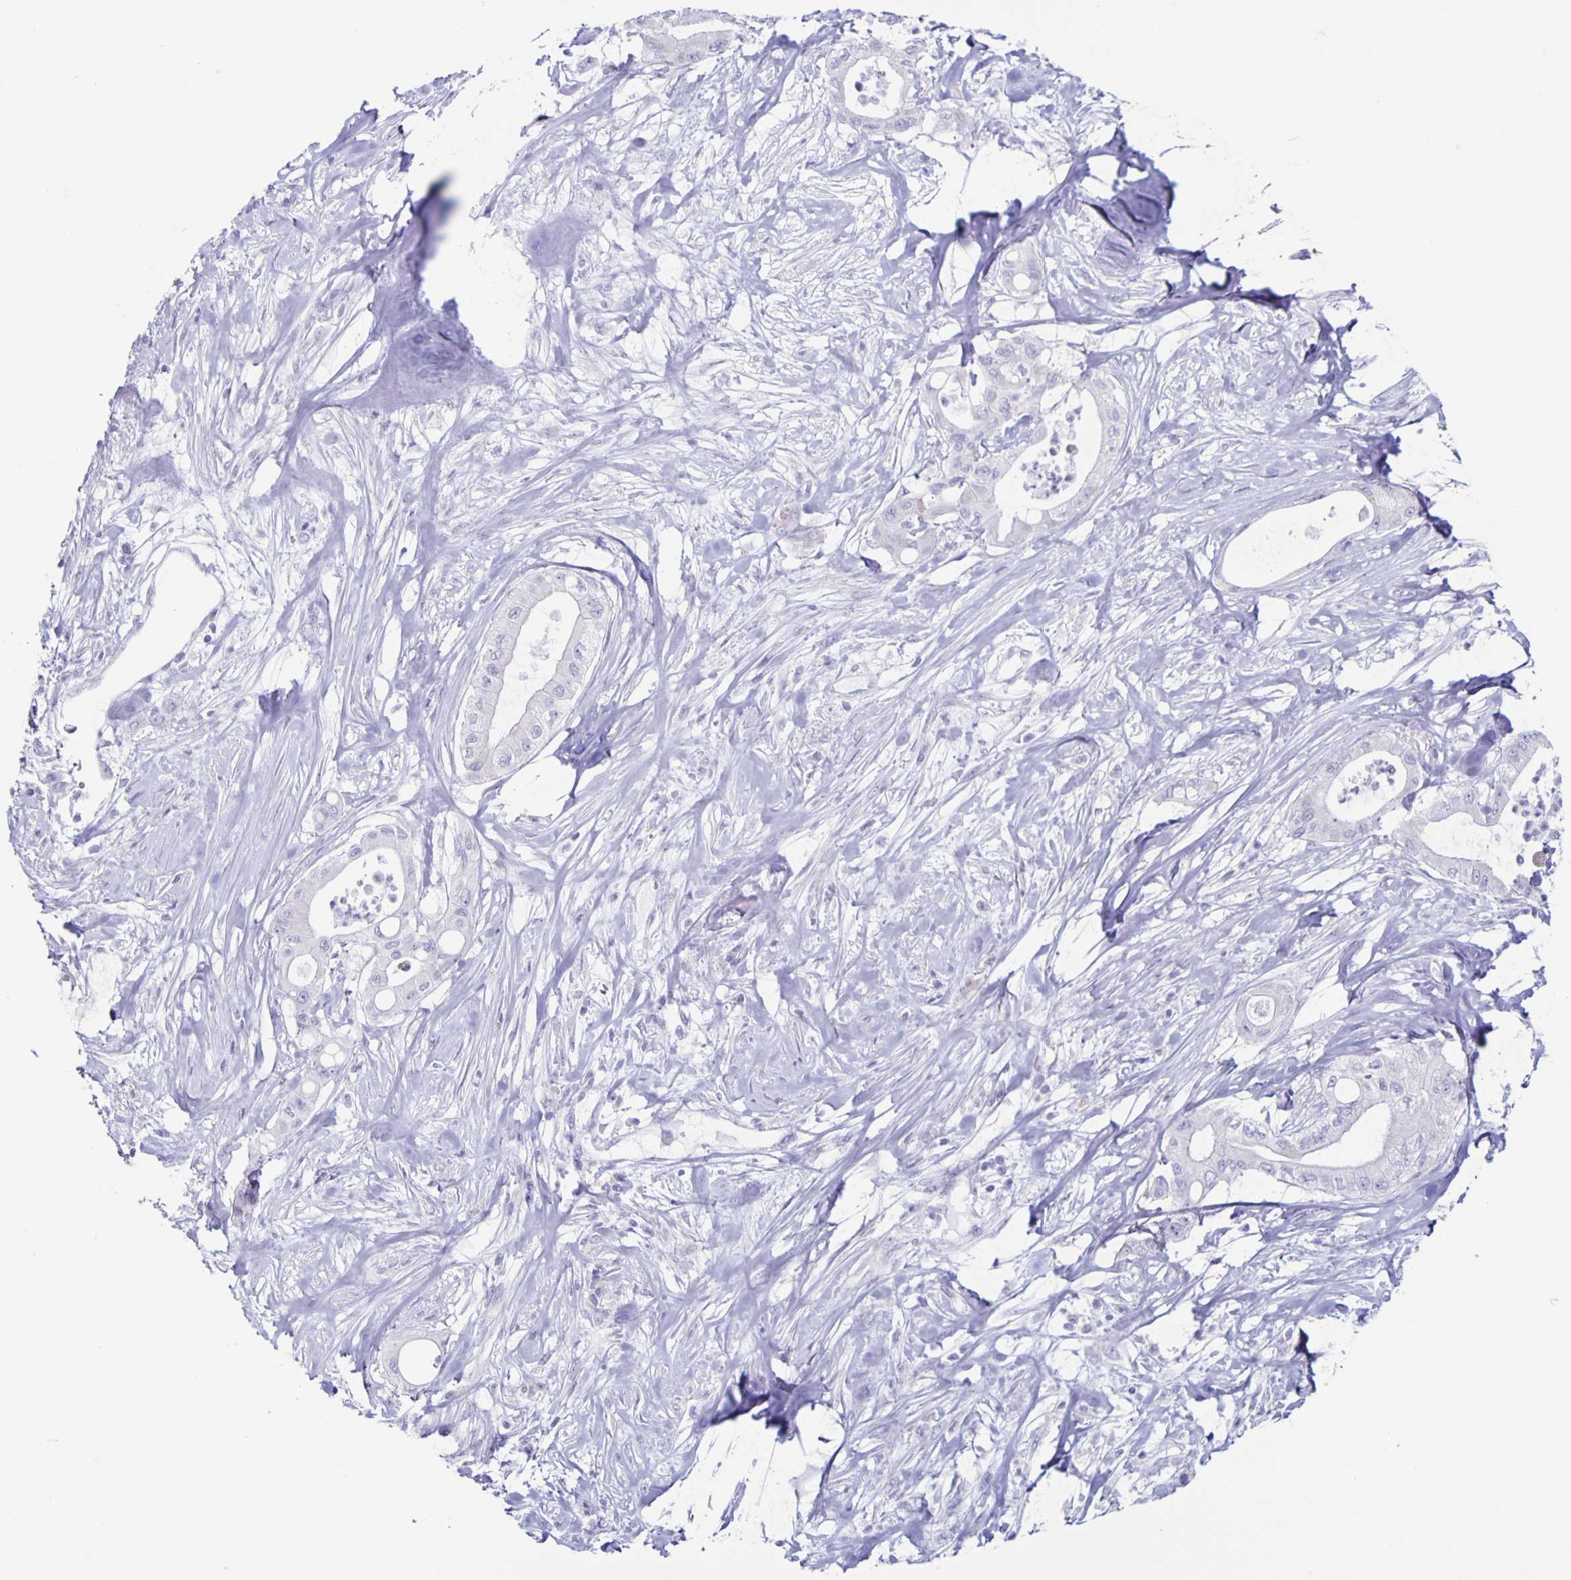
{"staining": {"intensity": "negative", "quantity": "none", "location": "none"}, "tissue": "pancreatic cancer", "cell_type": "Tumor cells", "image_type": "cancer", "snomed": [{"axis": "morphology", "description": "Adenocarcinoma, NOS"}, {"axis": "topography", "description": "Pancreas"}], "caption": "Human pancreatic cancer (adenocarcinoma) stained for a protein using IHC reveals no expression in tumor cells.", "gene": "CT45A5", "patient": {"sex": "male", "age": 71}}